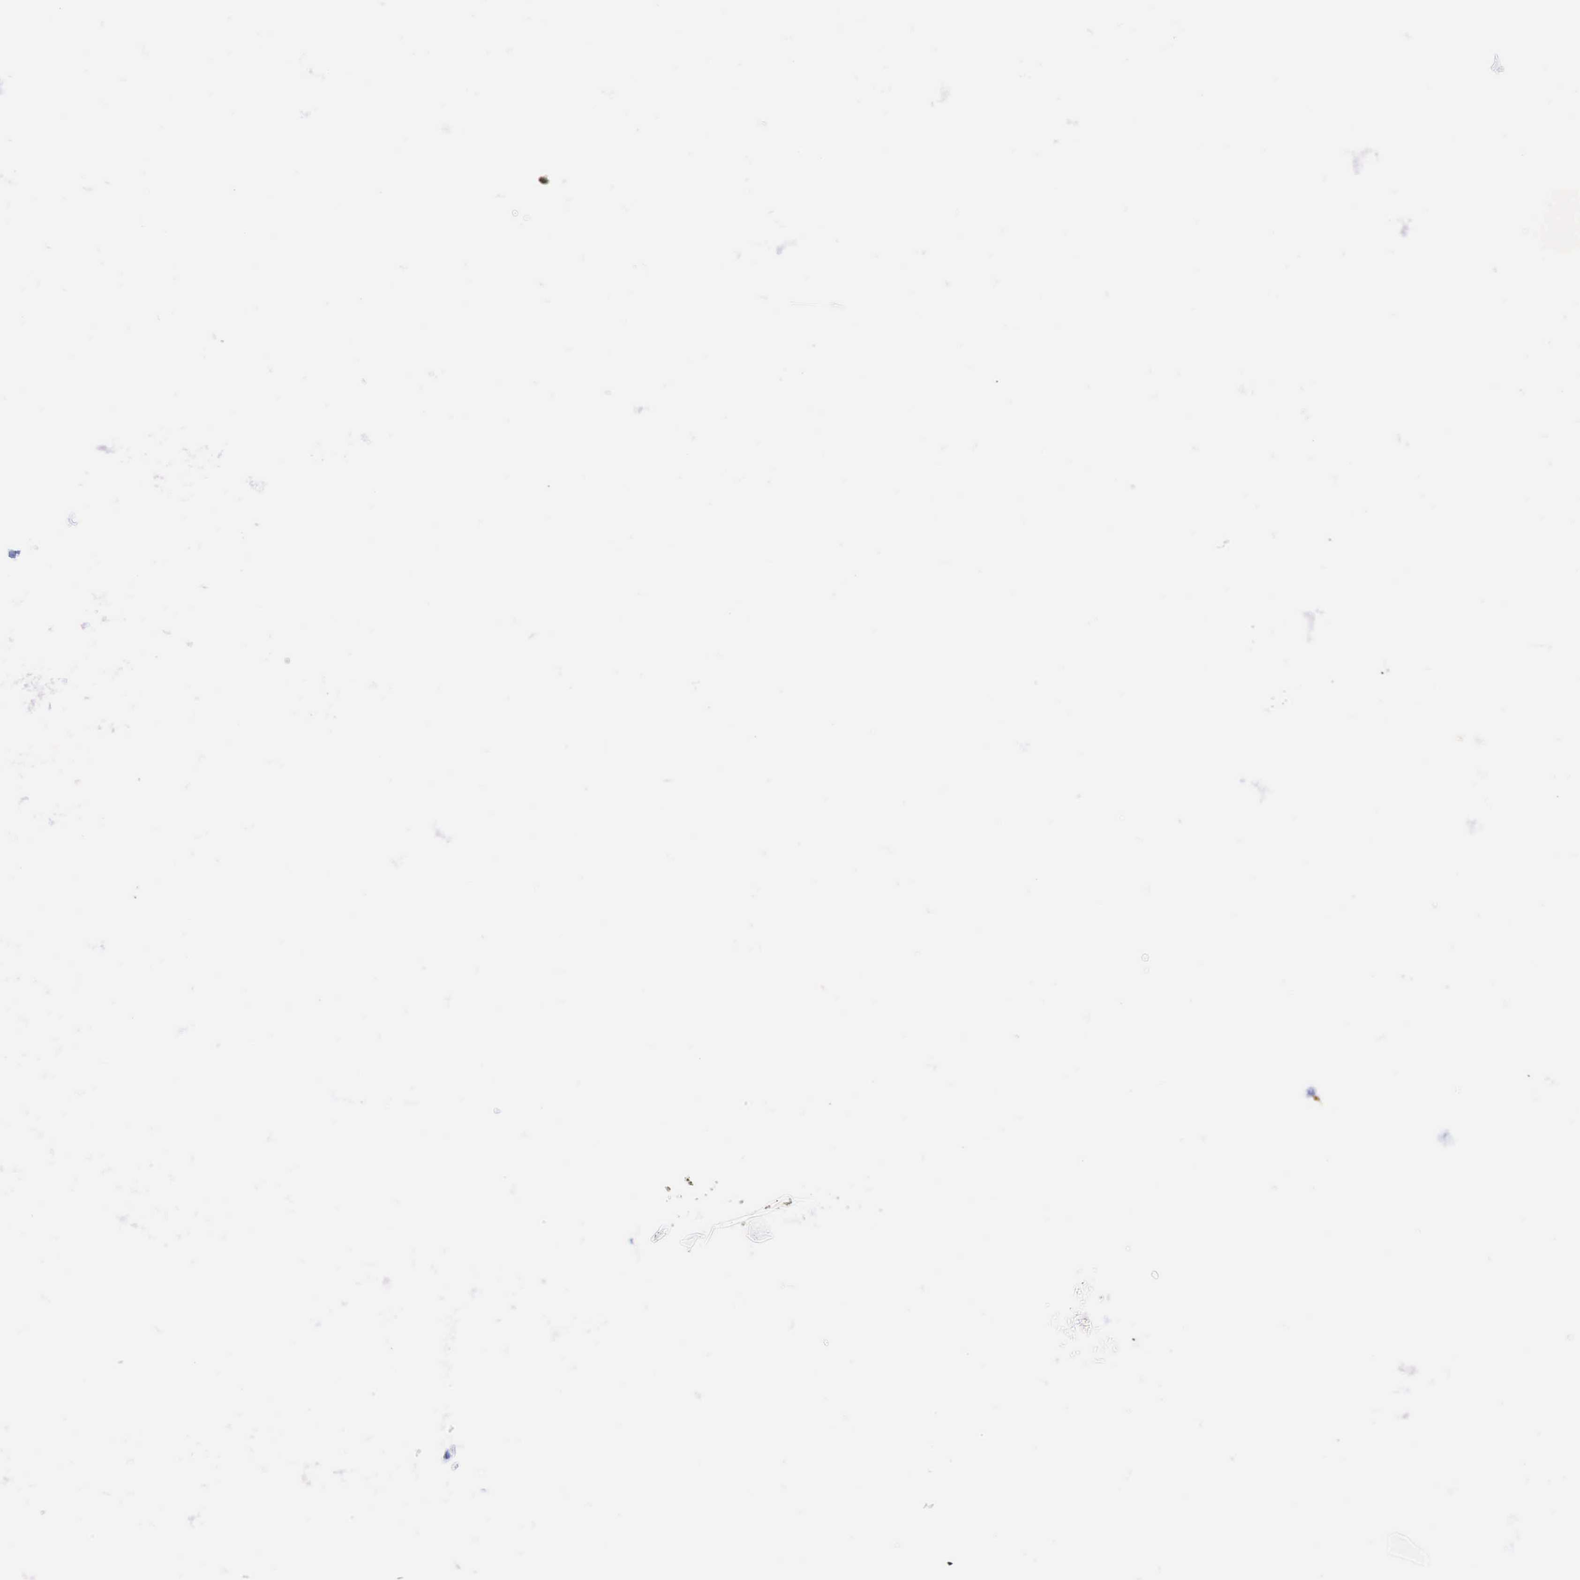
{"staining": {"intensity": "negative", "quantity": "none", "location": "none"}, "tissue": "oral mucosa", "cell_type": "Squamous epithelial cells", "image_type": "normal", "snomed": [{"axis": "morphology", "description": "Normal tissue, NOS"}, {"axis": "topography", "description": "Oral tissue"}], "caption": "Immunohistochemistry (IHC) micrograph of unremarkable human oral mucosa stained for a protein (brown), which displays no expression in squamous epithelial cells.", "gene": "CD8A", "patient": {"sex": "male", "age": 54}}